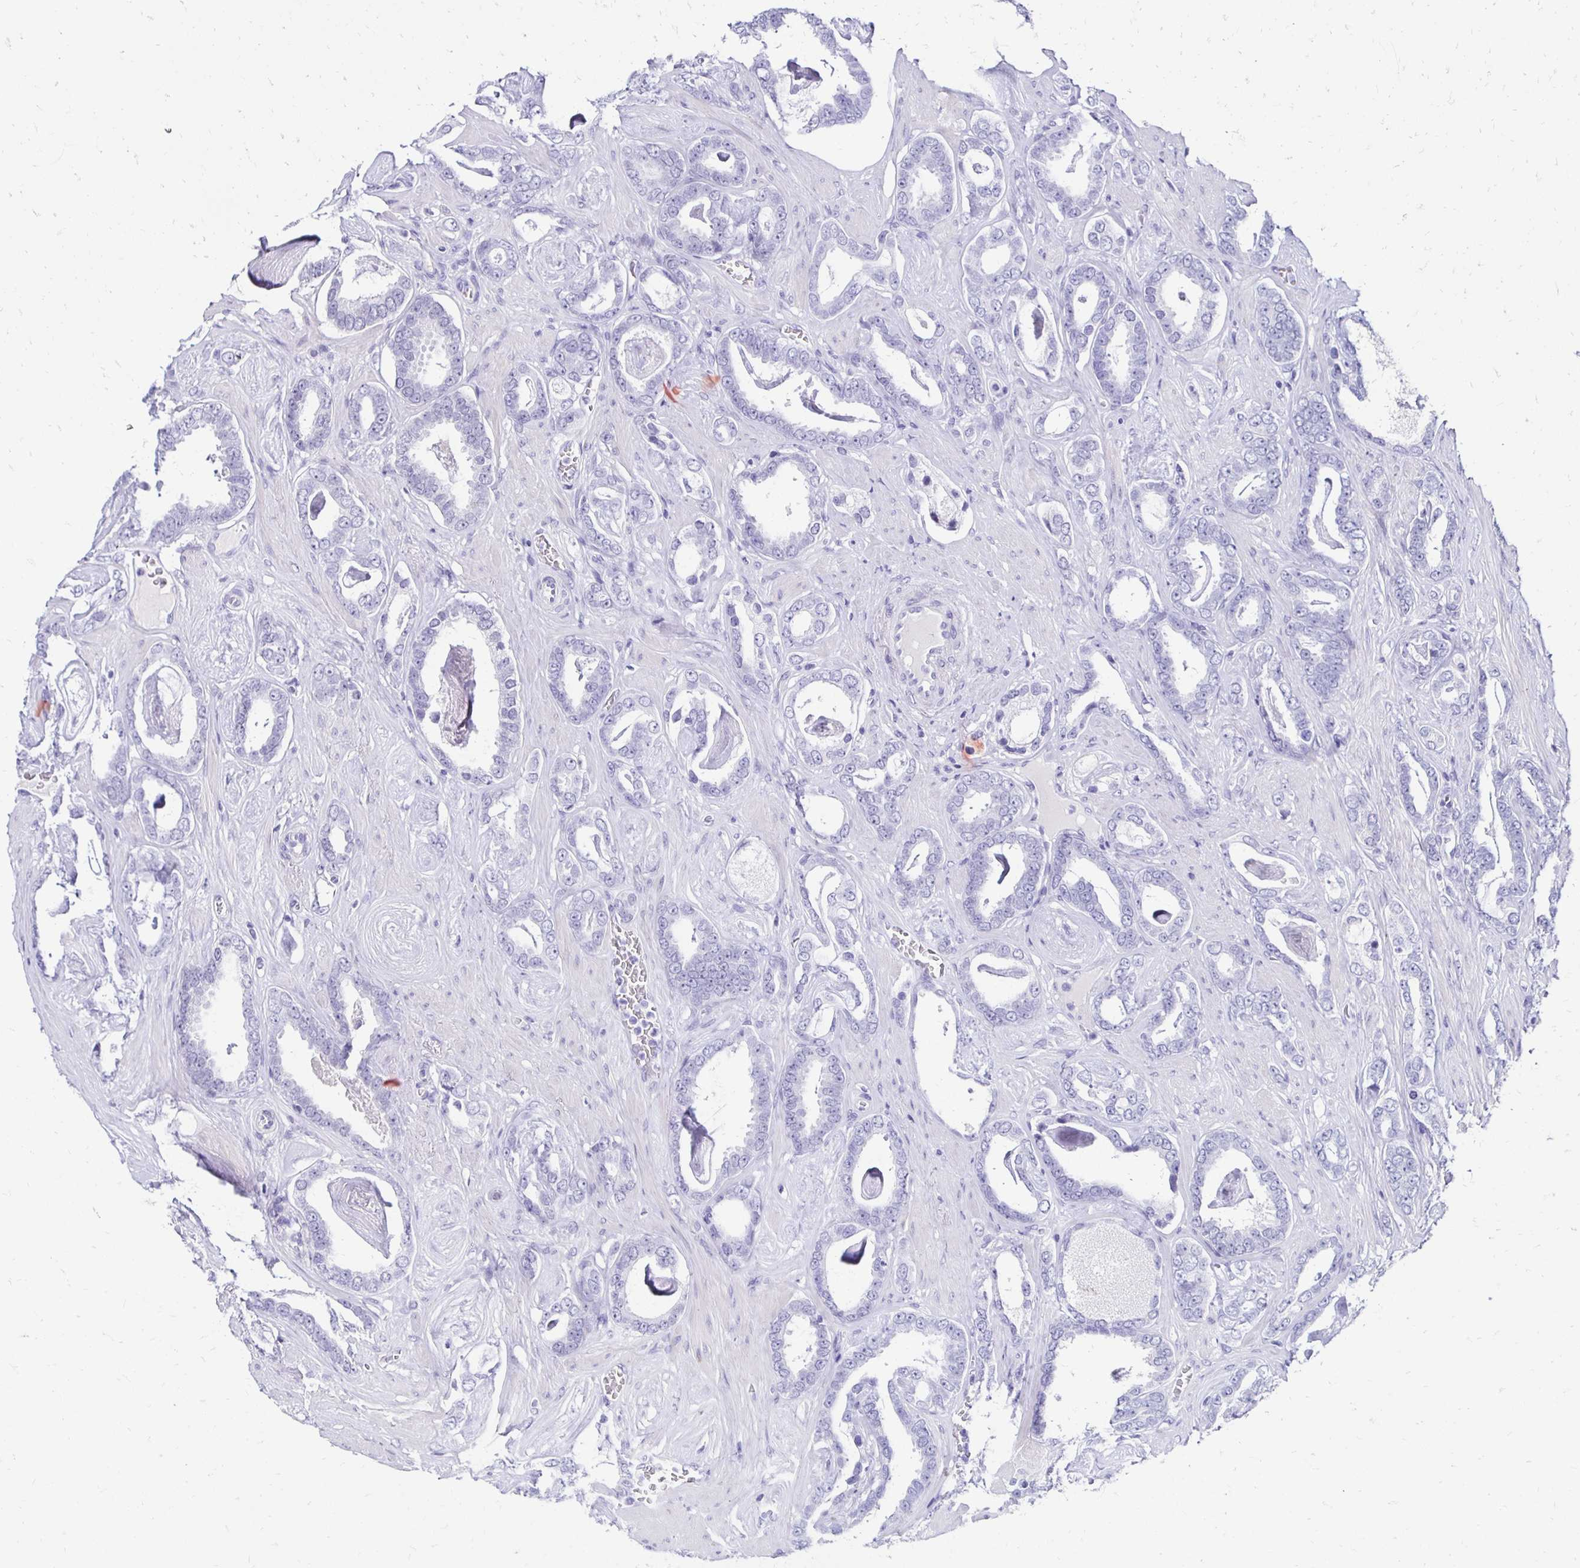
{"staining": {"intensity": "negative", "quantity": "none", "location": "none"}, "tissue": "prostate cancer", "cell_type": "Tumor cells", "image_type": "cancer", "snomed": [{"axis": "morphology", "description": "Adenocarcinoma, High grade"}, {"axis": "topography", "description": "Prostate"}], "caption": "Tumor cells show no significant positivity in prostate cancer. (DAB (3,3'-diaminobenzidine) immunohistochemistry (IHC) with hematoxylin counter stain).", "gene": "CST5", "patient": {"sex": "male", "age": 63}}